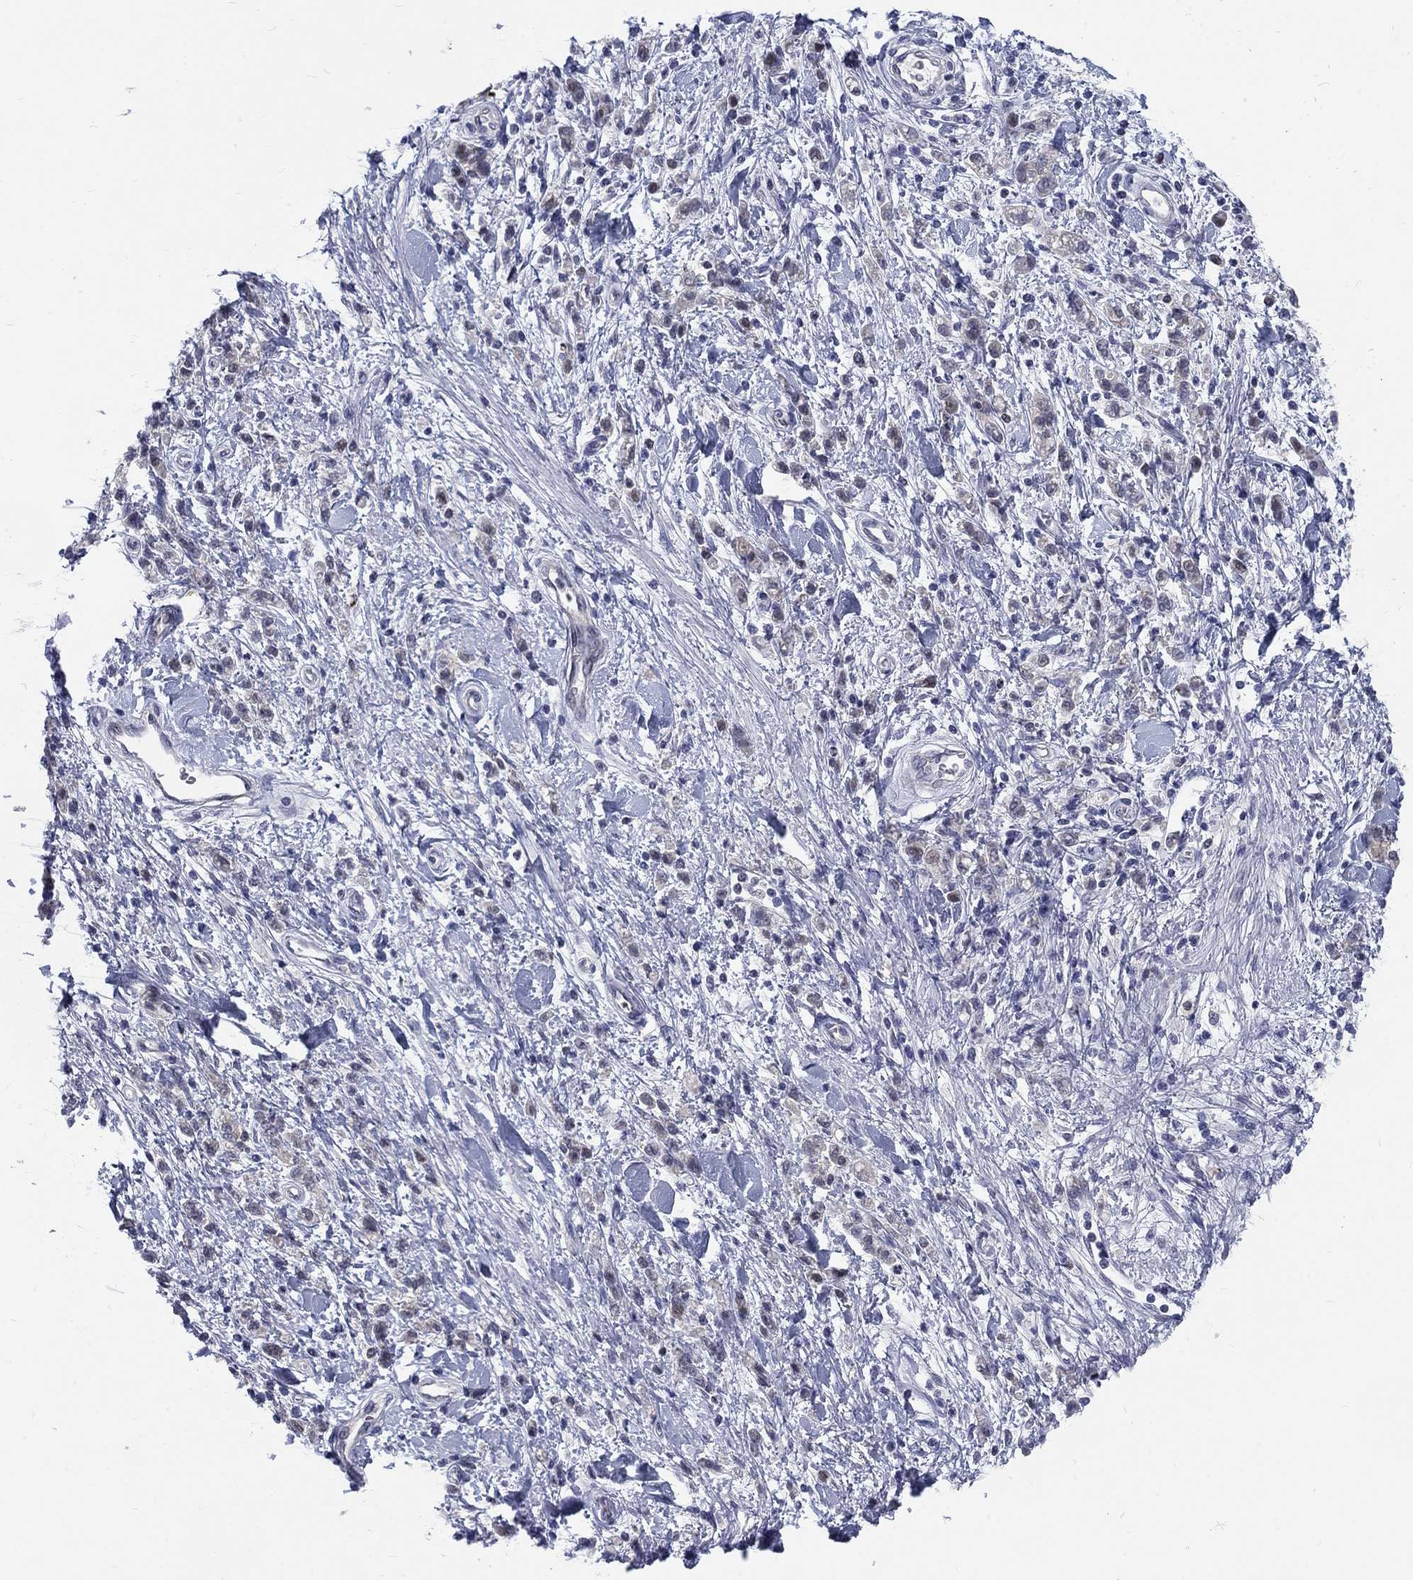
{"staining": {"intensity": "negative", "quantity": "none", "location": "none"}, "tissue": "stomach cancer", "cell_type": "Tumor cells", "image_type": "cancer", "snomed": [{"axis": "morphology", "description": "Adenocarcinoma, NOS"}, {"axis": "topography", "description": "Stomach"}], "caption": "High power microscopy photomicrograph of an immunohistochemistry photomicrograph of stomach cancer, revealing no significant expression in tumor cells.", "gene": "PHKA1", "patient": {"sex": "male", "age": 77}}